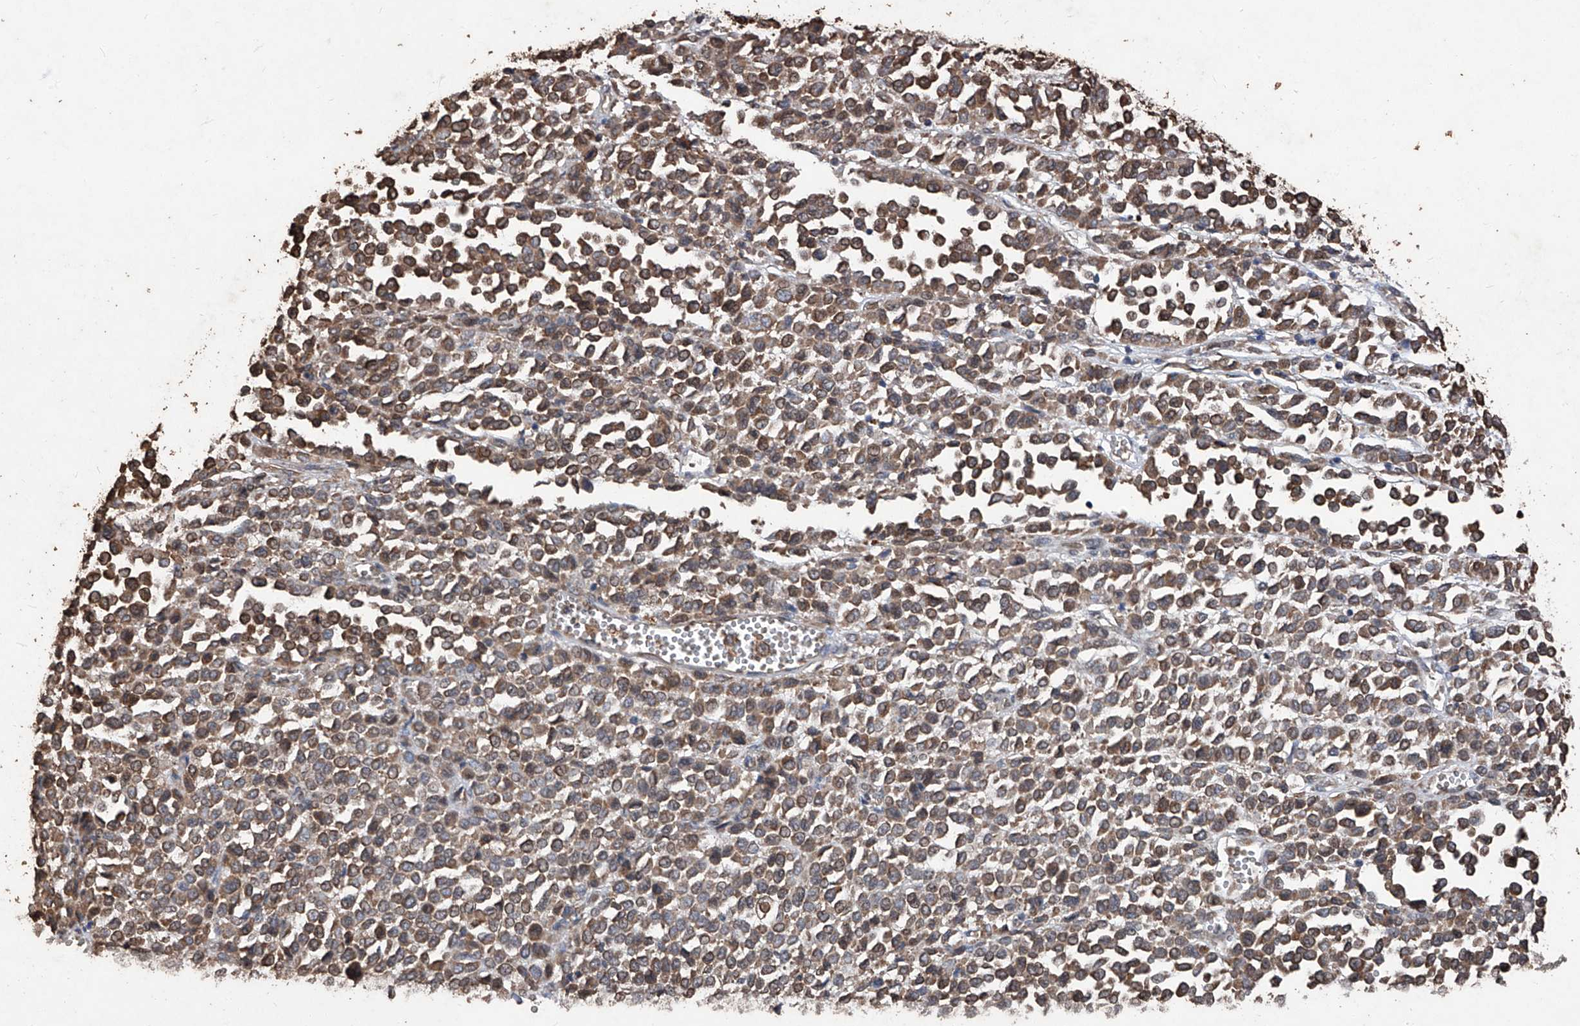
{"staining": {"intensity": "moderate", "quantity": ">75%", "location": "cytoplasmic/membranous"}, "tissue": "melanoma", "cell_type": "Tumor cells", "image_type": "cancer", "snomed": [{"axis": "morphology", "description": "Malignant melanoma, Metastatic site"}, {"axis": "topography", "description": "Pancreas"}], "caption": "Moderate cytoplasmic/membranous staining is appreciated in approximately >75% of tumor cells in malignant melanoma (metastatic site).", "gene": "EML1", "patient": {"sex": "female", "age": 30}}